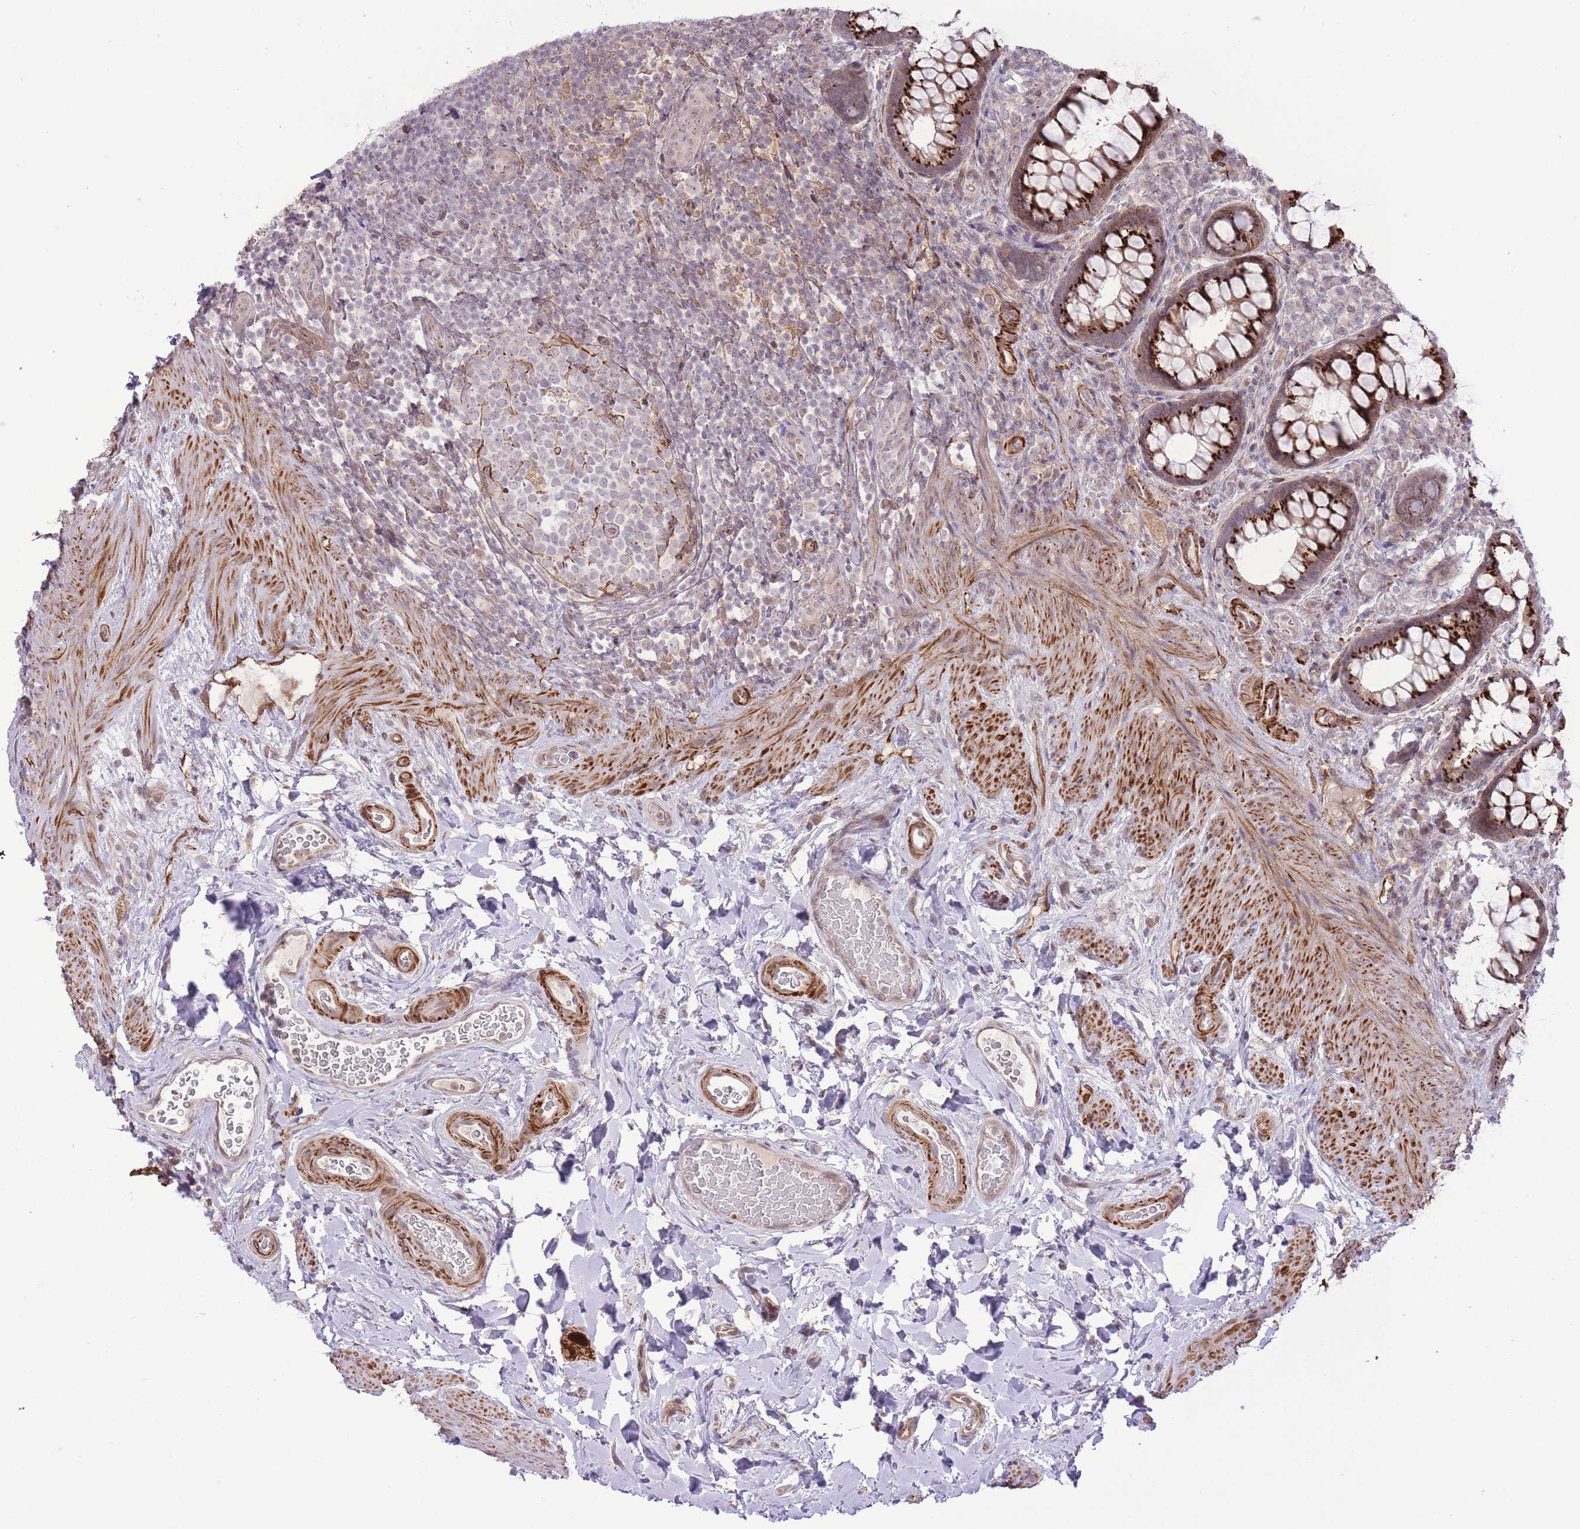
{"staining": {"intensity": "strong", "quantity": ">75%", "location": "cytoplasmic/membranous"}, "tissue": "rectum", "cell_type": "Glandular cells", "image_type": "normal", "snomed": [{"axis": "morphology", "description": "Normal tissue, NOS"}, {"axis": "topography", "description": "Rectum"}, {"axis": "topography", "description": "Peripheral nerve tissue"}], "caption": "Protein expression analysis of normal rectum displays strong cytoplasmic/membranous positivity in about >75% of glandular cells.", "gene": "ZBED5", "patient": {"sex": "female", "age": 69}}